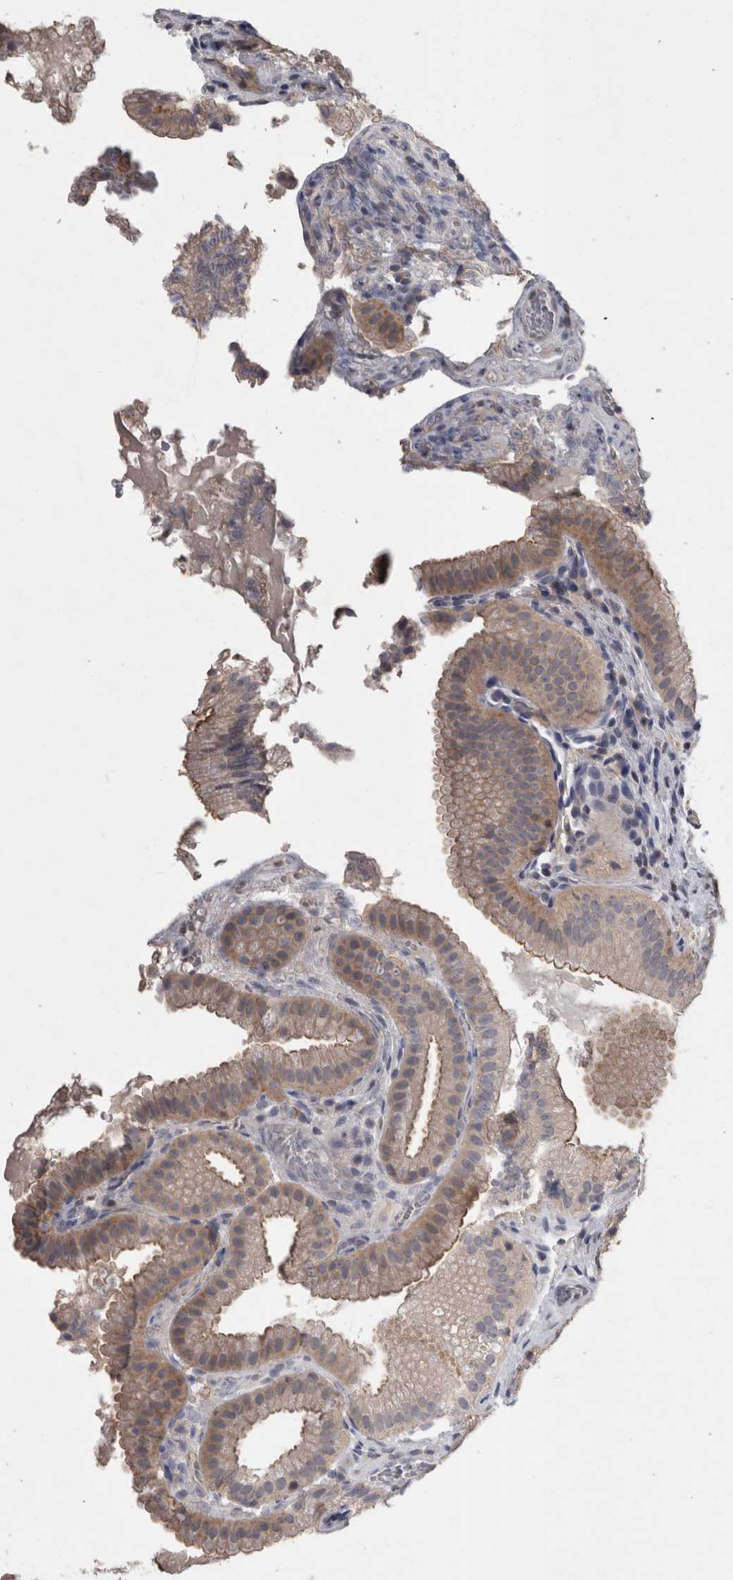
{"staining": {"intensity": "weak", "quantity": "25%-75%", "location": "cytoplasmic/membranous"}, "tissue": "gallbladder", "cell_type": "Glandular cells", "image_type": "normal", "snomed": [{"axis": "morphology", "description": "Normal tissue, NOS"}, {"axis": "topography", "description": "Gallbladder"}], "caption": "Immunohistochemistry (IHC) photomicrograph of unremarkable gallbladder stained for a protein (brown), which exhibits low levels of weak cytoplasmic/membranous staining in about 25%-75% of glandular cells.", "gene": "SPATA48", "patient": {"sex": "female", "age": 30}}